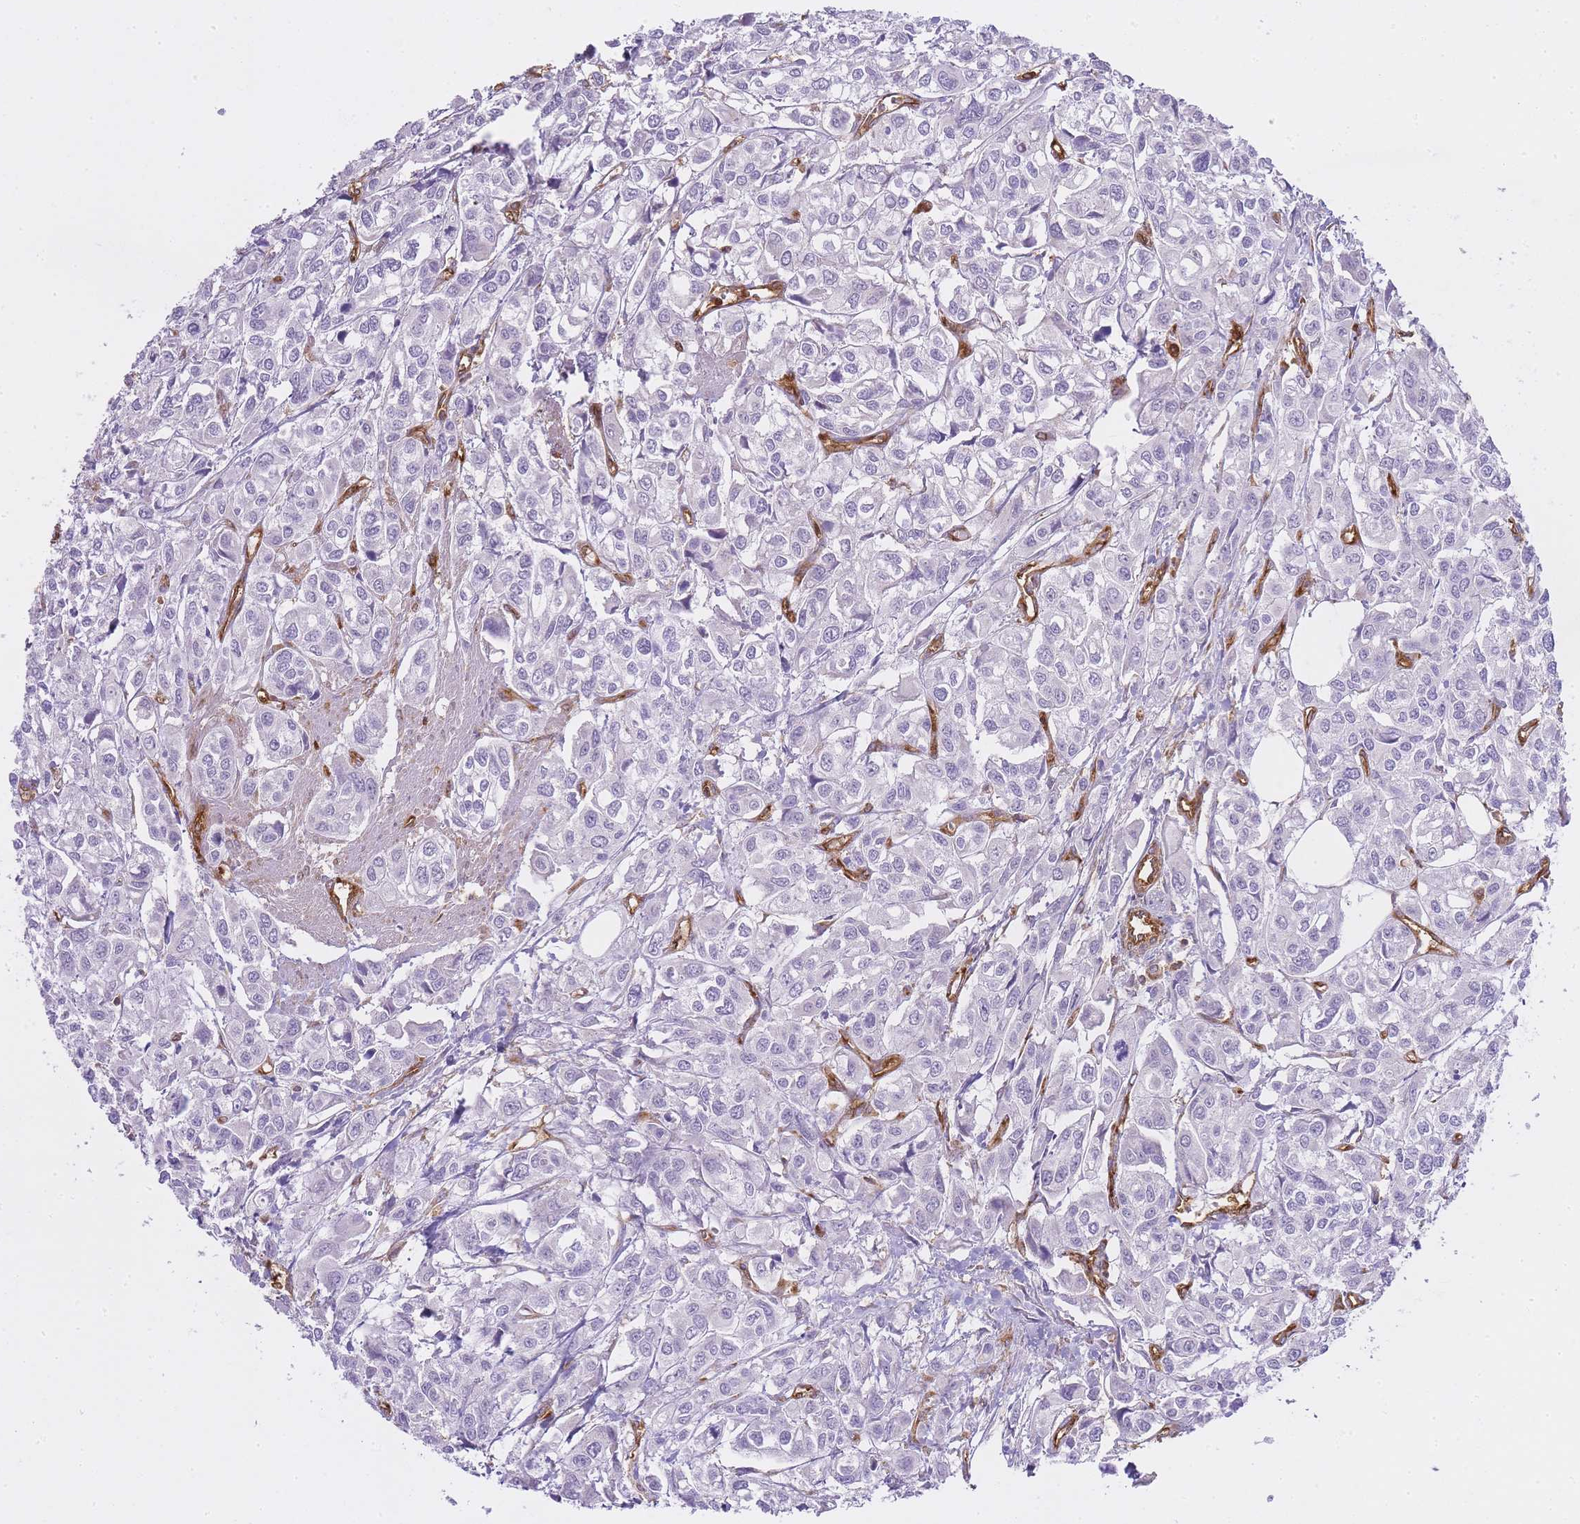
{"staining": {"intensity": "negative", "quantity": "none", "location": "none"}, "tissue": "urothelial cancer", "cell_type": "Tumor cells", "image_type": "cancer", "snomed": [{"axis": "morphology", "description": "Urothelial carcinoma, High grade"}, {"axis": "topography", "description": "Urinary bladder"}], "caption": "IHC image of neoplastic tissue: urothelial carcinoma (high-grade) stained with DAB (3,3'-diaminobenzidine) displays no significant protein expression in tumor cells. The staining is performed using DAB (3,3'-diaminobenzidine) brown chromogen with nuclei counter-stained in using hematoxylin.", "gene": "MSN", "patient": {"sex": "male", "age": 67}}